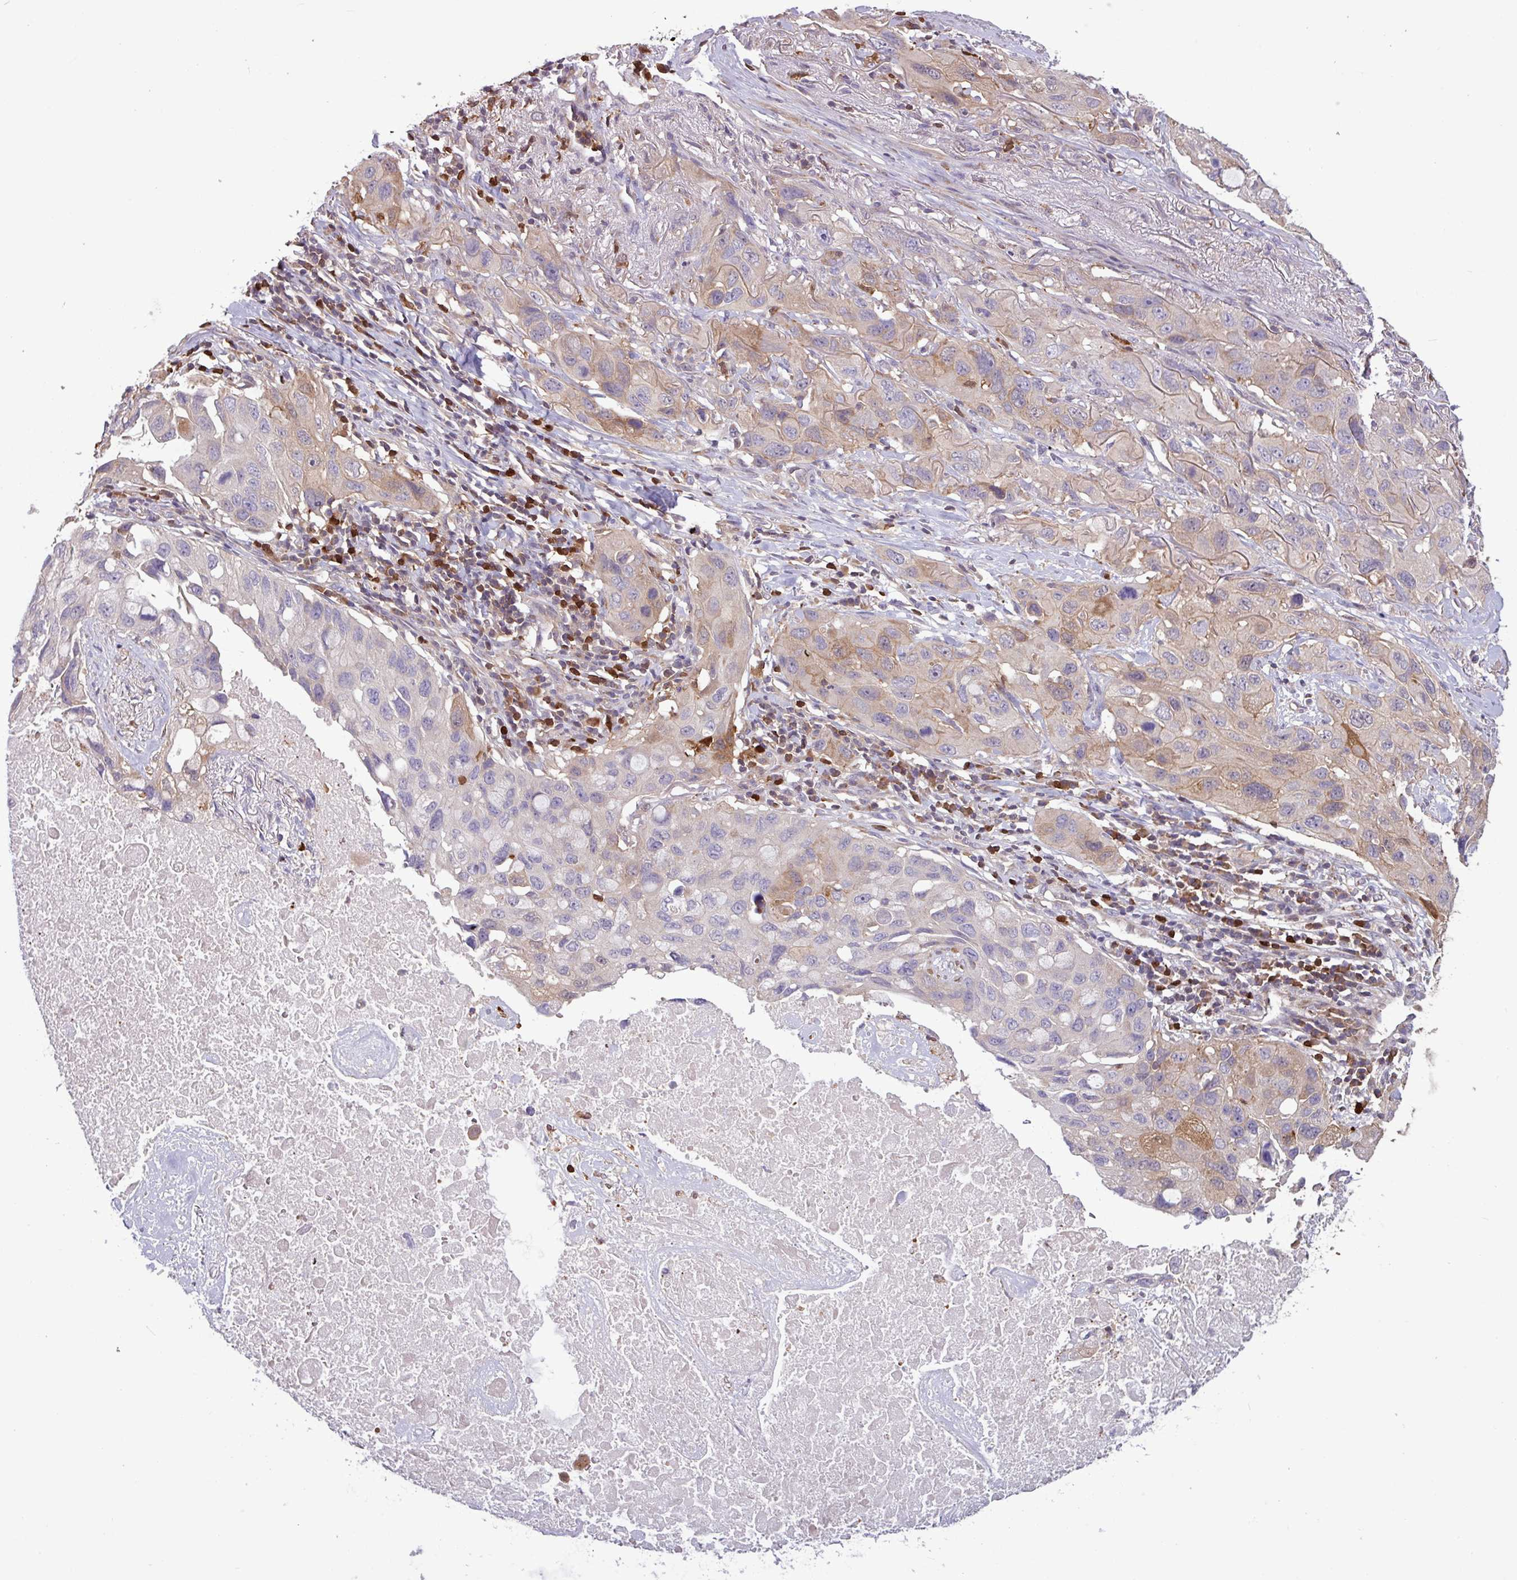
{"staining": {"intensity": "moderate", "quantity": "<25%", "location": "cytoplasmic/membranous"}, "tissue": "lung cancer", "cell_type": "Tumor cells", "image_type": "cancer", "snomed": [{"axis": "morphology", "description": "Squamous cell carcinoma, NOS"}, {"axis": "topography", "description": "Lung"}], "caption": "About <25% of tumor cells in human squamous cell carcinoma (lung) show moderate cytoplasmic/membranous protein positivity as visualized by brown immunohistochemical staining.", "gene": "SEC61G", "patient": {"sex": "female", "age": 73}}